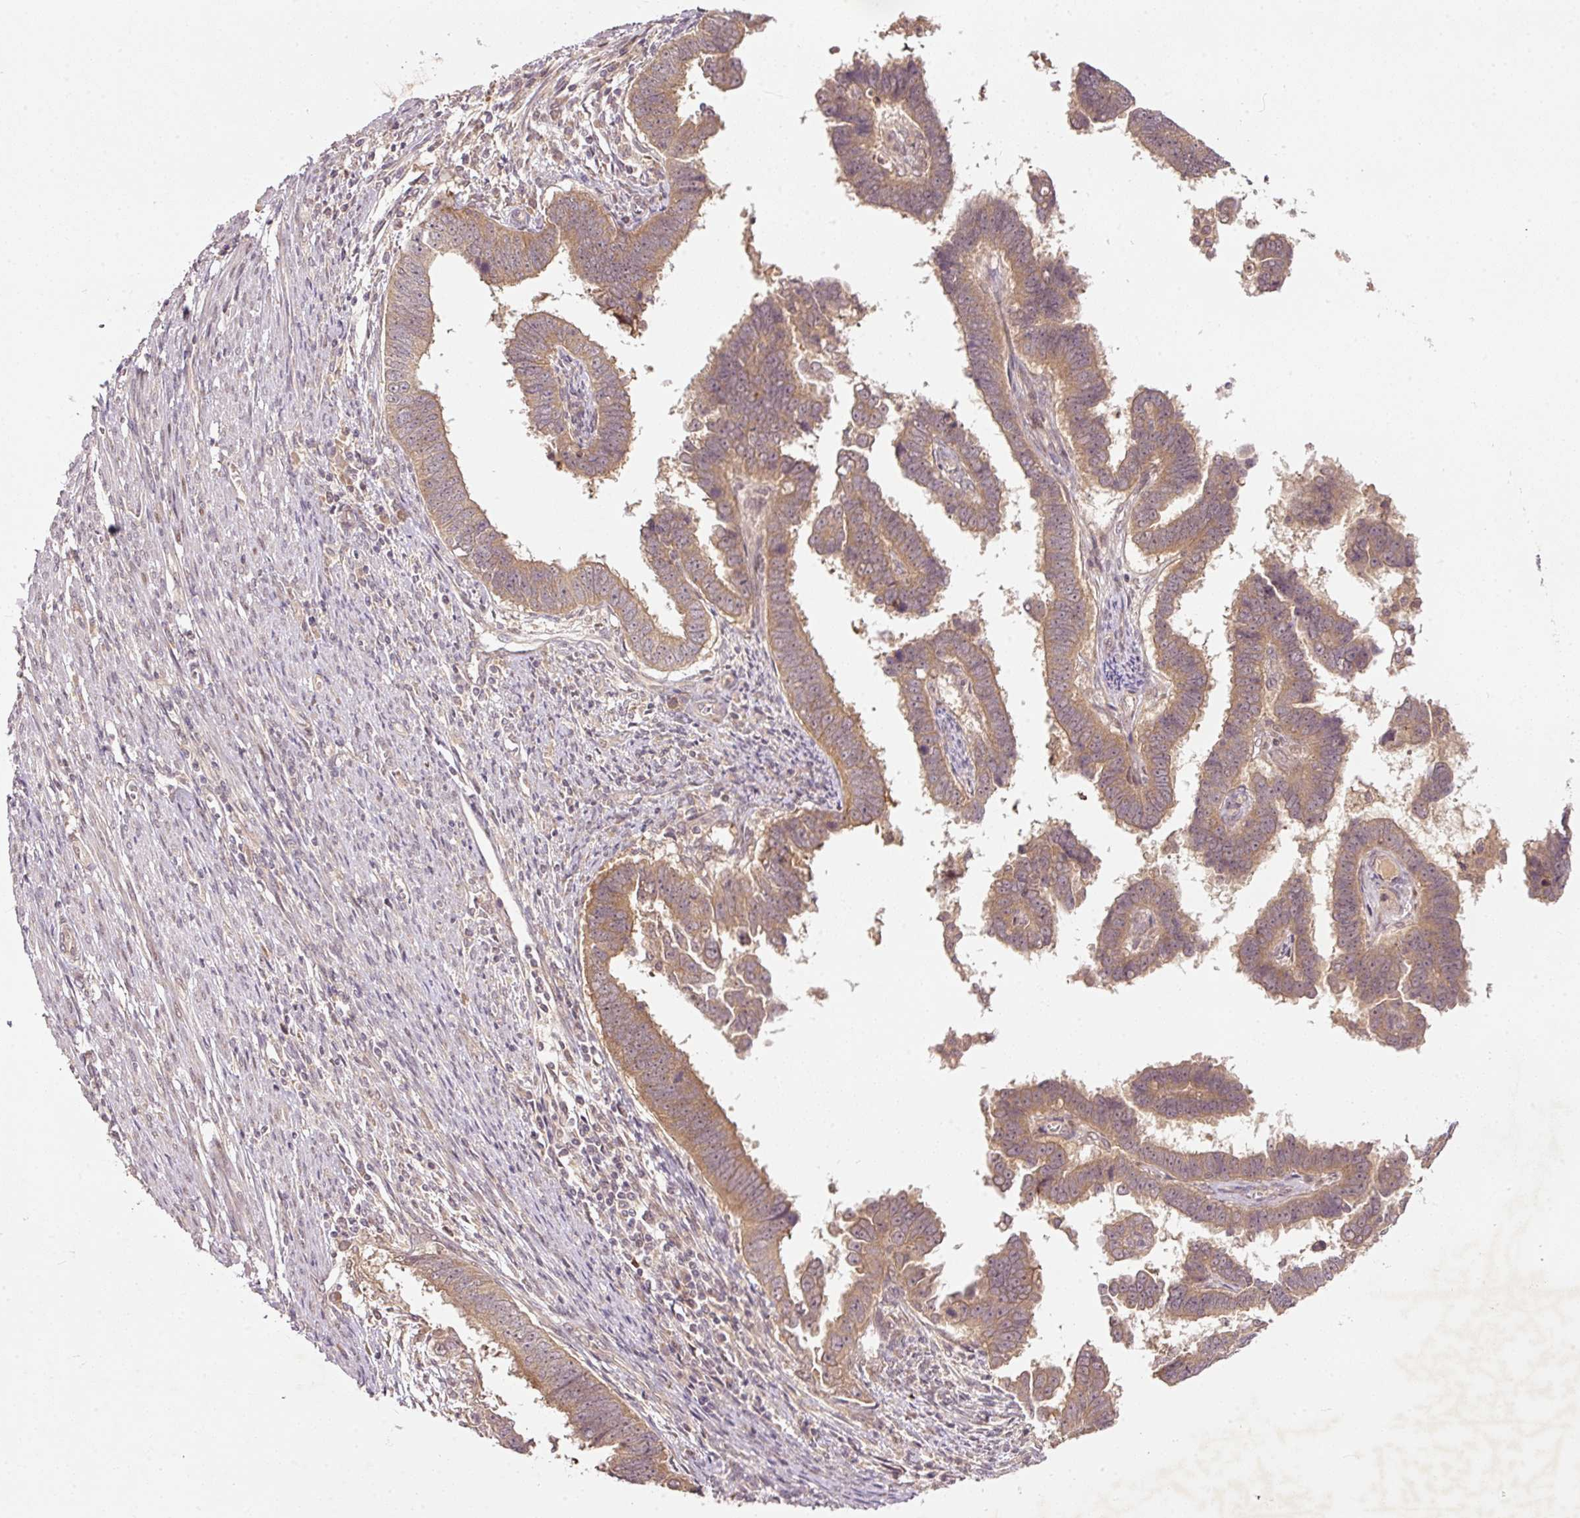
{"staining": {"intensity": "moderate", "quantity": ">75%", "location": "cytoplasmic/membranous,nuclear"}, "tissue": "endometrial cancer", "cell_type": "Tumor cells", "image_type": "cancer", "snomed": [{"axis": "morphology", "description": "Adenocarcinoma, NOS"}, {"axis": "topography", "description": "Endometrium"}], "caption": "The image exhibits staining of endometrial cancer (adenocarcinoma), revealing moderate cytoplasmic/membranous and nuclear protein positivity (brown color) within tumor cells. (DAB (3,3'-diaminobenzidine) = brown stain, brightfield microscopy at high magnification).", "gene": "PCDHB1", "patient": {"sex": "female", "age": 75}}